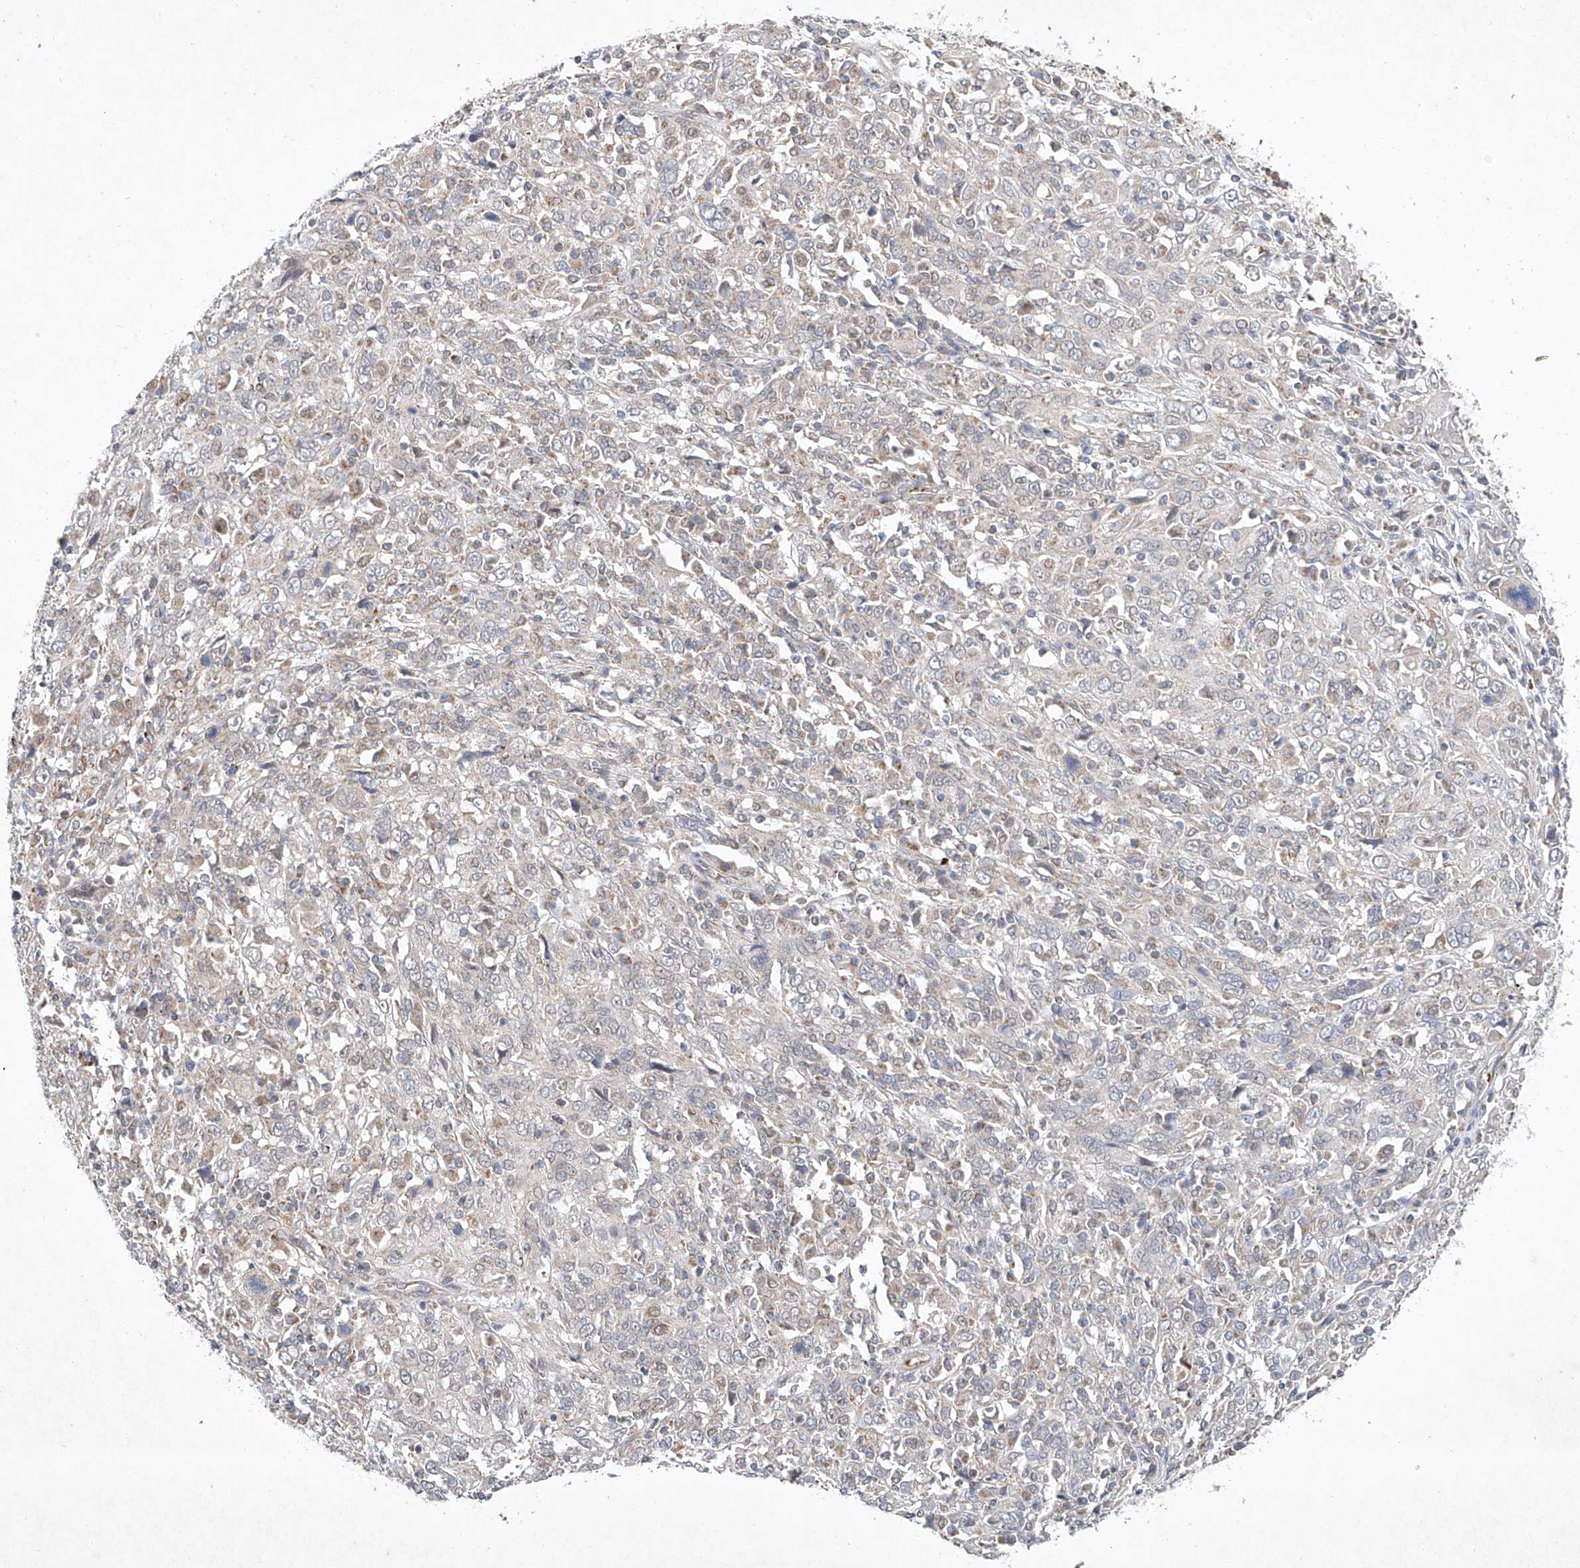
{"staining": {"intensity": "negative", "quantity": "none", "location": "none"}, "tissue": "cervical cancer", "cell_type": "Tumor cells", "image_type": "cancer", "snomed": [{"axis": "morphology", "description": "Squamous cell carcinoma, NOS"}, {"axis": "topography", "description": "Cervix"}], "caption": "Immunohistochemistry image of cervical squamous cell carcinoma stained for a protein (brown), which shows no positivity in tumor cells. The staining was performed using DAB (3,3'-diaminobenzidine) to visualize the protein expression in brown, while the nuclei were stained in blue with hematoxylin (Magnification: 20x).", "gene": "FASTK", "patient": {"sex": "female", "age": 46}}